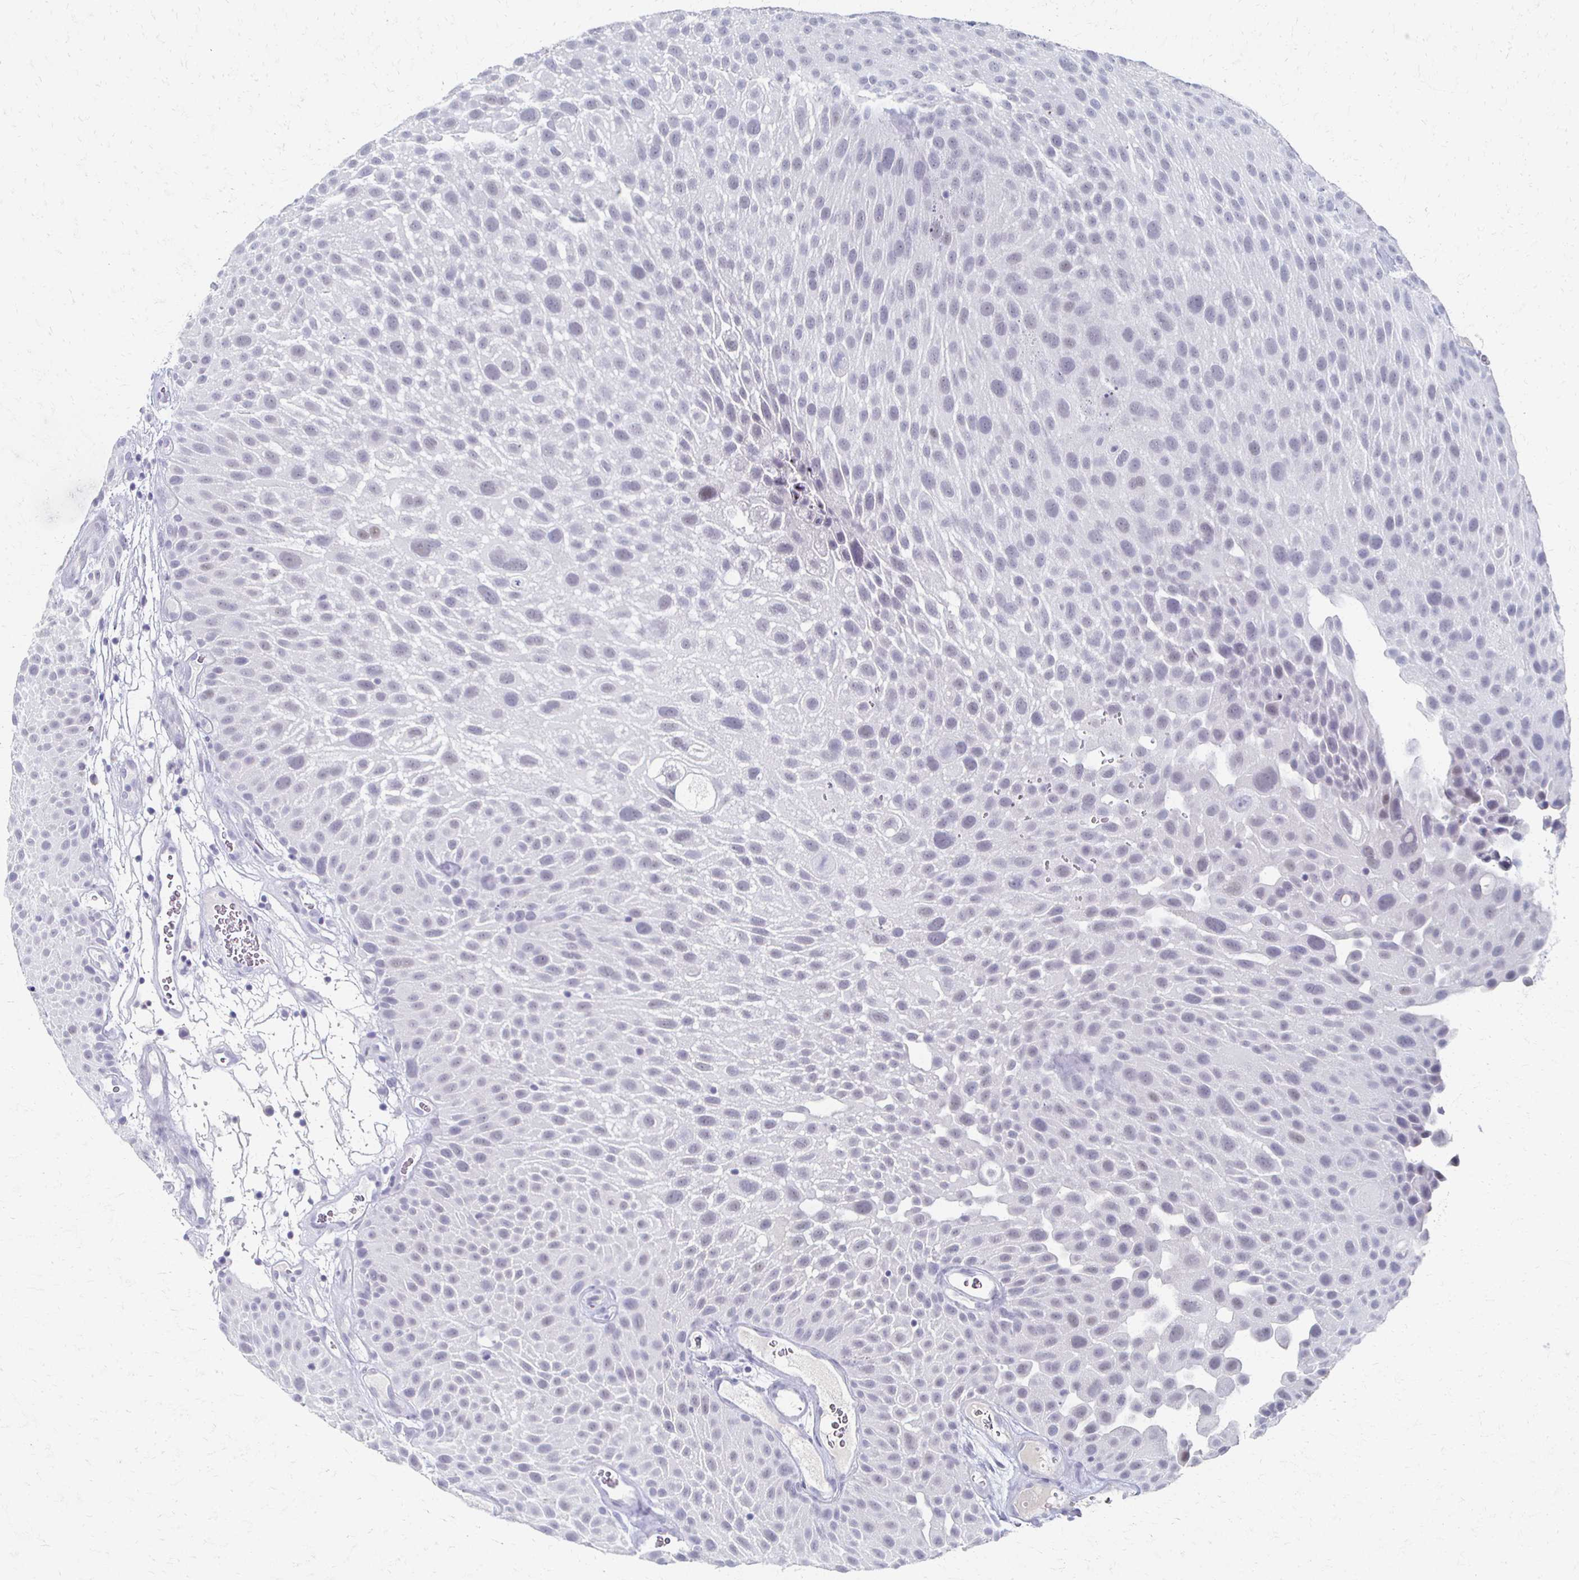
{"staining": {"intensity": "negative", "quantity": "none", "location": "none"}, "tissue": "urothelial cancer", "cell_type": "Tumor cells", "image_type": "cancer", "snomed": [{"axis": "morphology", "description": "Urothelial carcinoma, Low grade"}, {"axis": "topography", "description": "Urinary bladder"}], "caption": "Tumor cells show no significant staining in urothelial cancer. The staining is performed using DAB brown chromogen with nuclei counter-stained in using hematoxylin.", "gene": "CXCR2", "patient": {"sex": "male", "age": 72}}